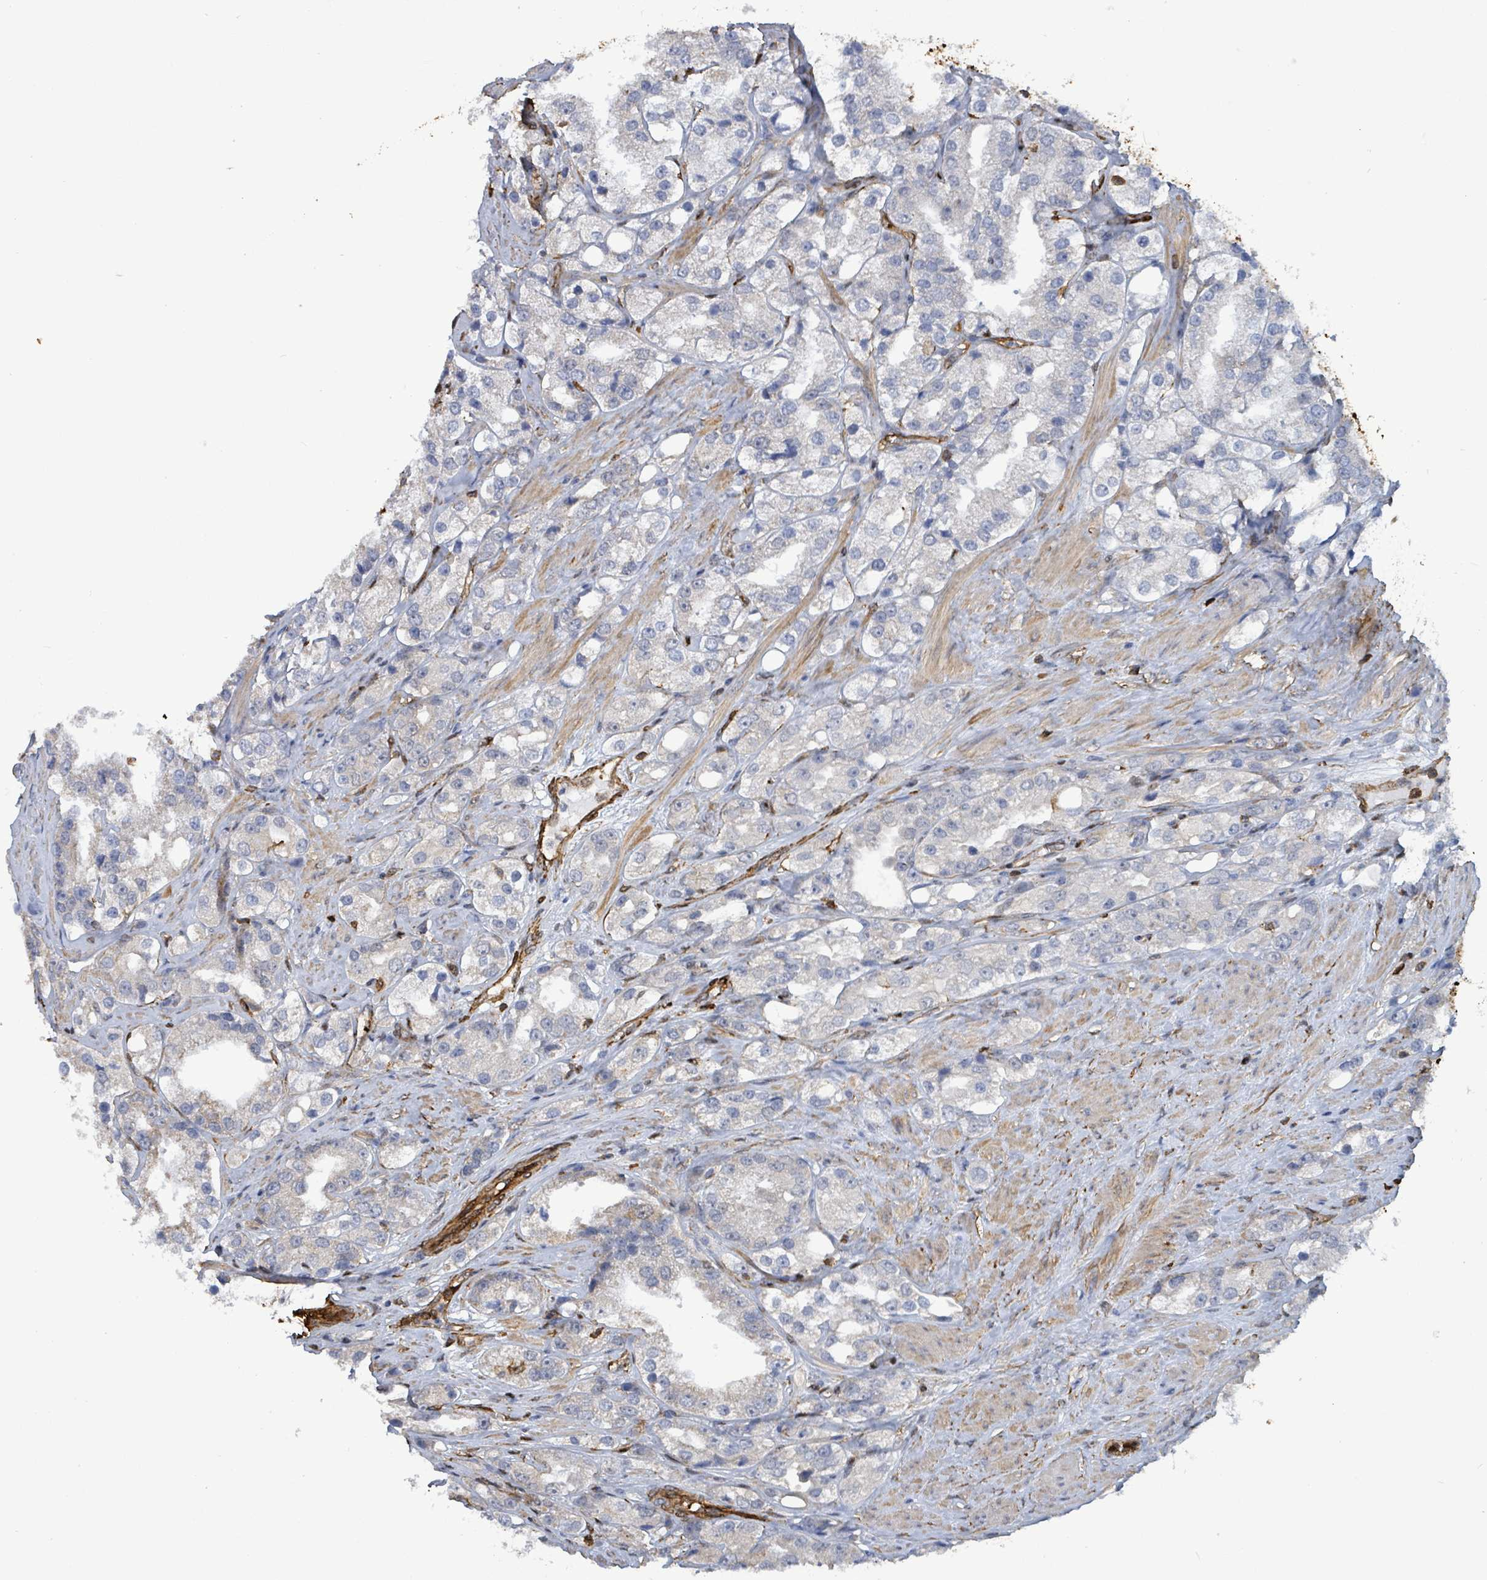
{"staining": {"intensity": "negative", "quantity": "none", "location": "none"}, "tissue": "prostate cancer", "cell_type": "Tumor cells", "image_type": "cancer", "snomed": [{"axis": "morphology", "description": "Adenocarcinoma, NOS"}, {"axis": "topography", "description": "Prostate"}], "caption": "Prostate cancer was stained to show a protein in brown. There is no significant positivity in tumor cells.", "gene": "PRKRIP1", "patient": {"sex": "male", "age": 79}}